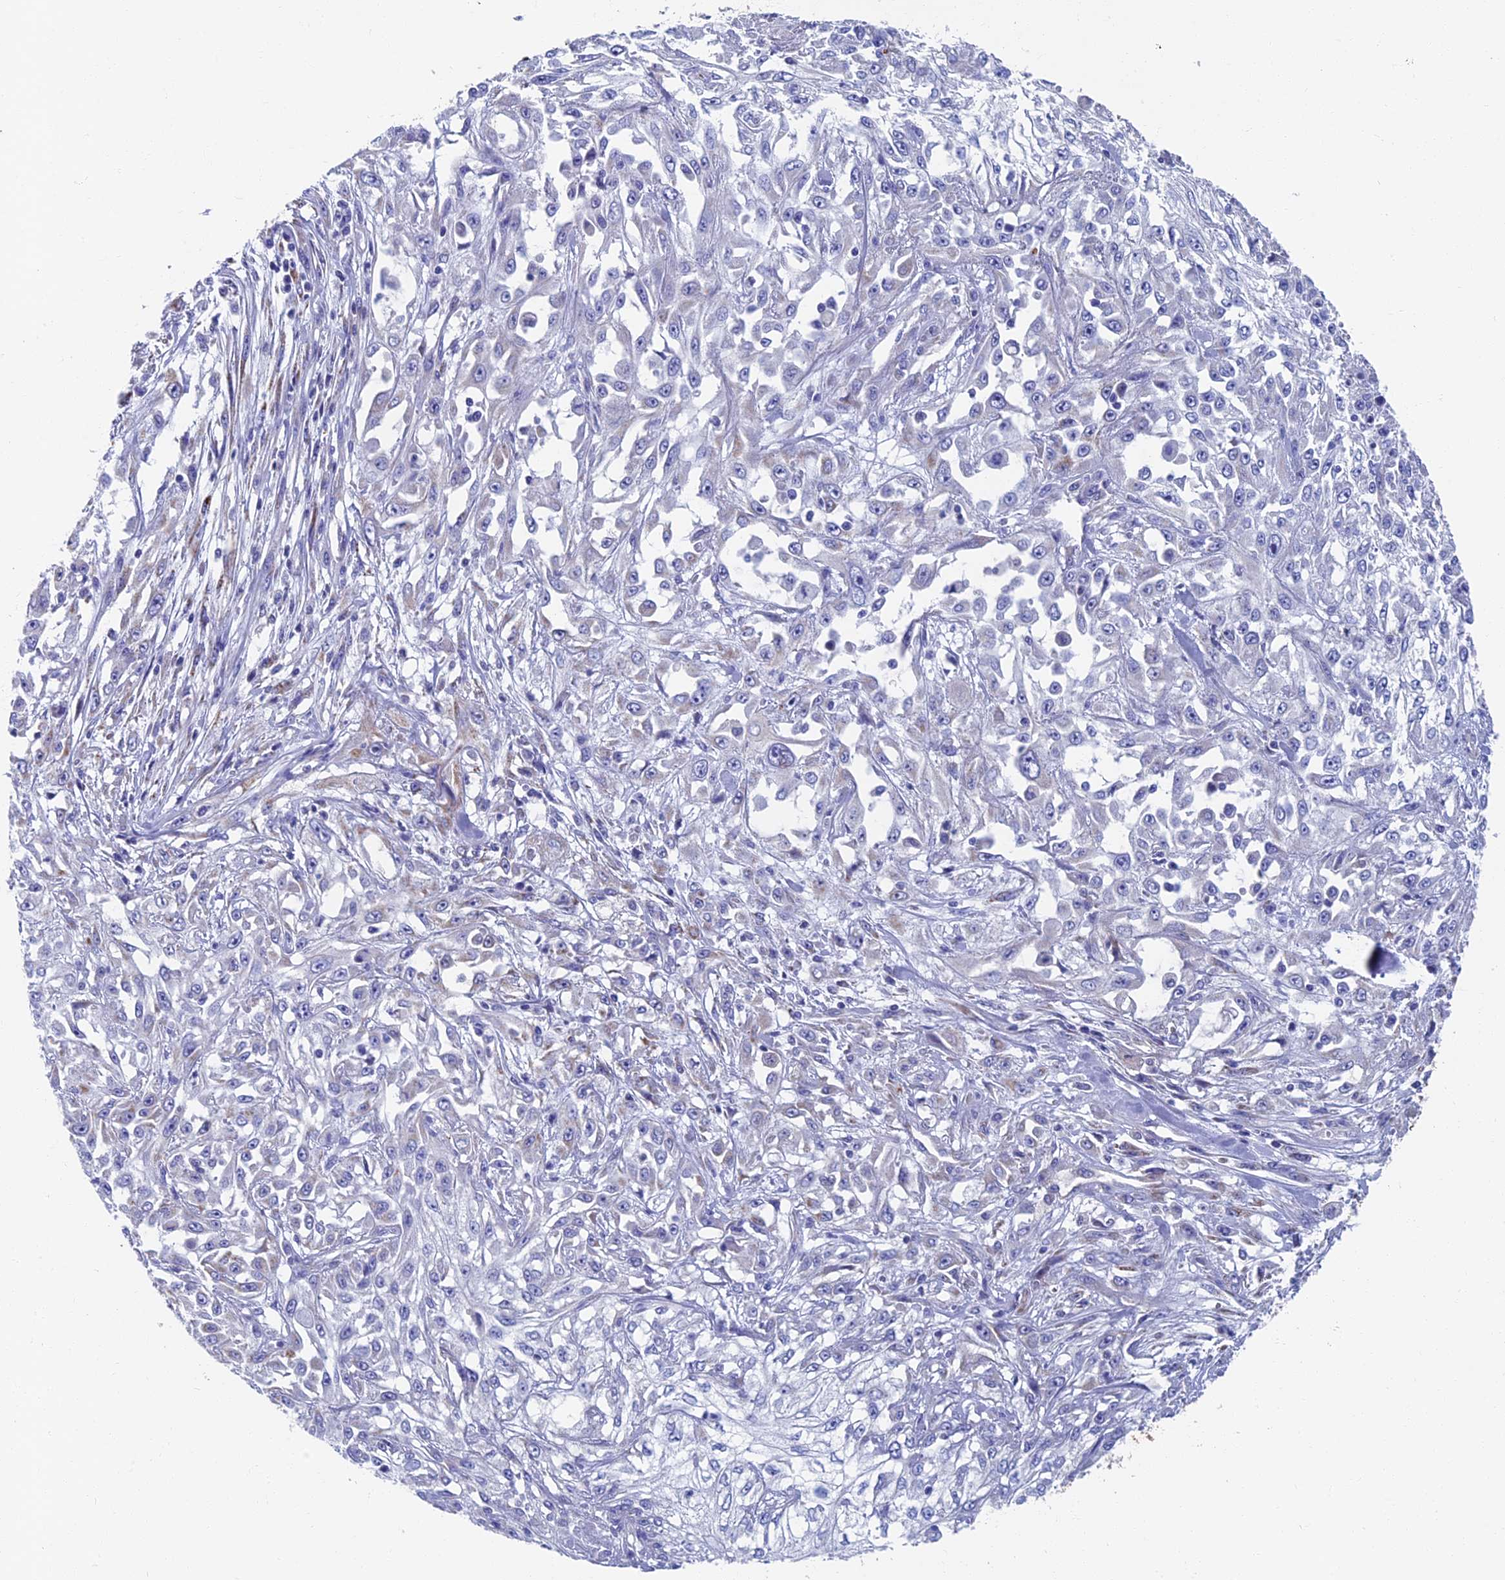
{"staining": {"intensity": "negative", "quantity": "none", "location": "none"}, "tissue": "skin cancer", "cell_type": "Tumor cells", "image_type": "cancer", "snomed": [{"axis": "morphology", "description": "Squamous cell carcinoma, NOS"}, {"axis": "morphology", "description": "Squamous cell carcinoma, metastatic, NOS"}, {"axis": "topography", "description": "Skin"}, {"axis": "topography", "description": "Lymph node"}], "caption": "A photomicrograph of human skin metastatic squamous cell carcinoma is negative for staining in tumor cells.", "gene": "OAT", "patient": {"sex": "male", "age": 75}}